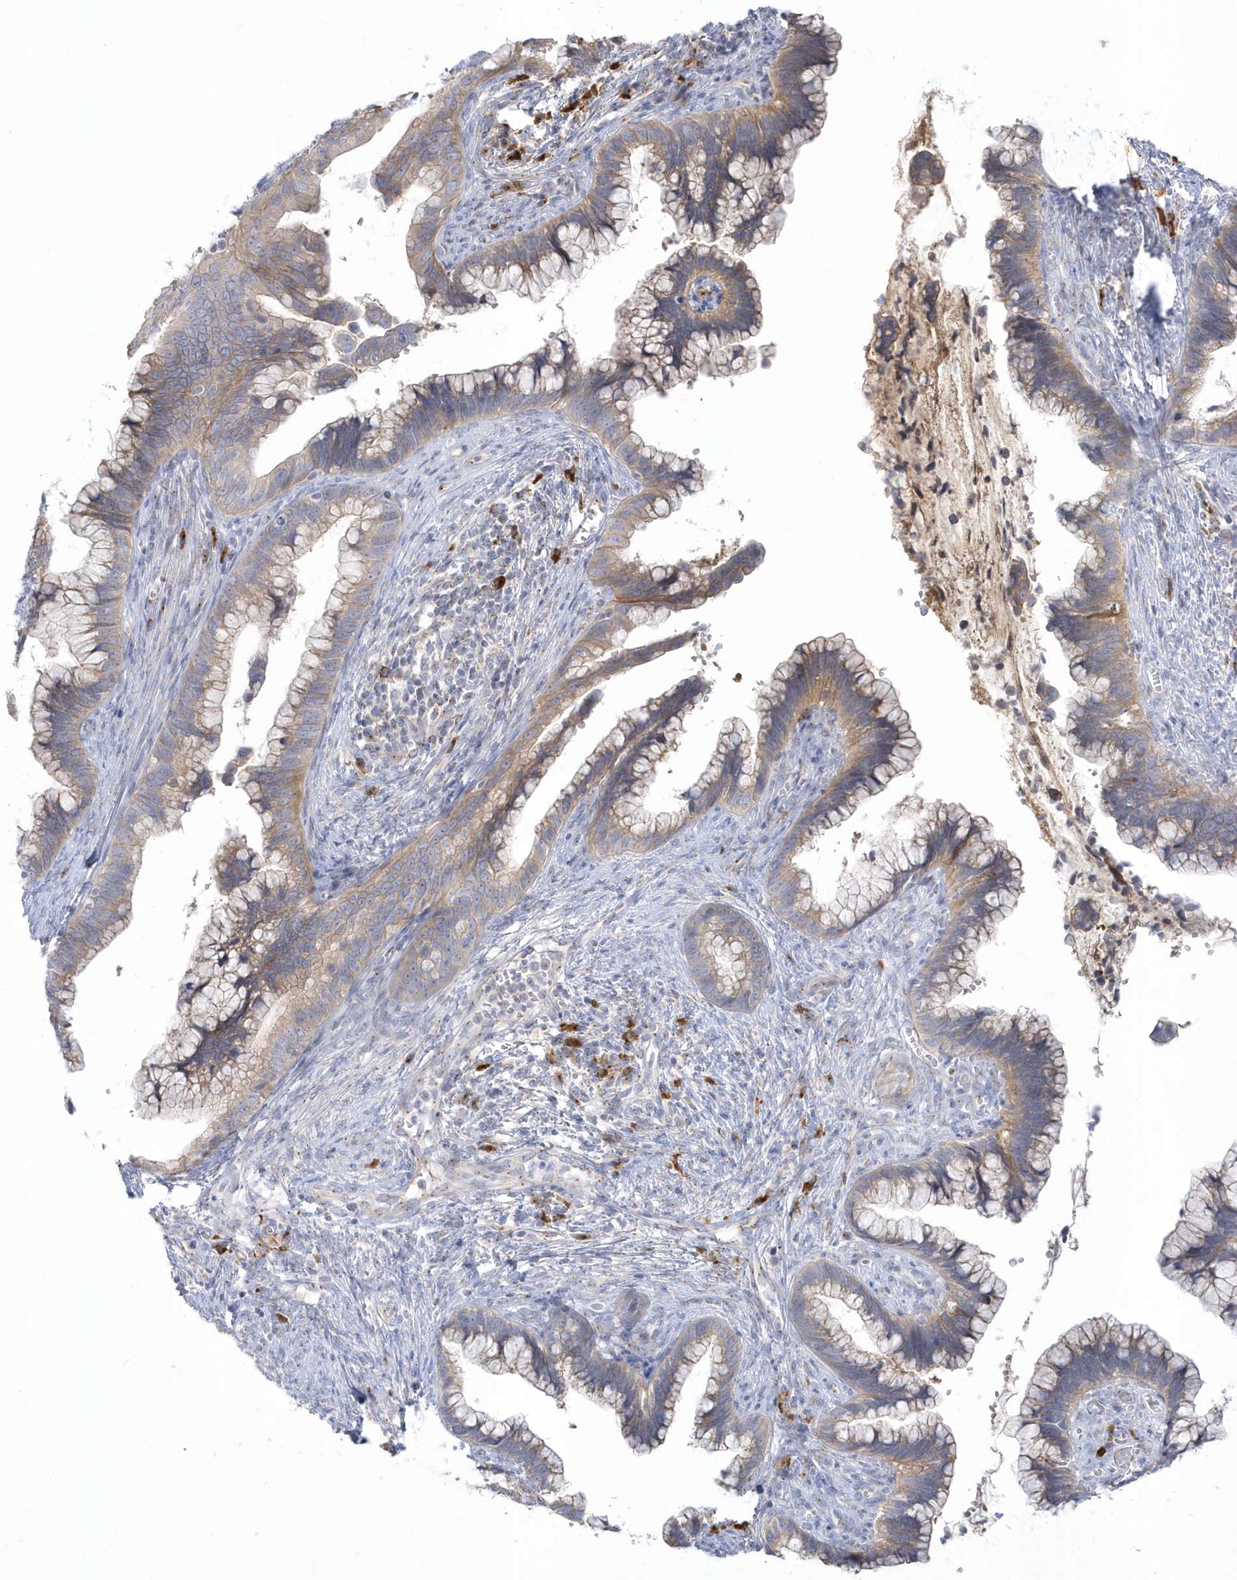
{"staining": {"intensity": "moderate", "quantity": ">75%", "location": "cytoplasmic/membranous"}, "tissue": "cervical cancer", "cell_type": "Tumor cells", "image_type": "cancer", "snomed": [{"axis": "morphology", "description": "Adenocarcinoma, NOS"}, {"axis": "topography", "description": "Cervix"}], "caption": "Cervical cancer was stained to show a protein in brown. There is medium levels of moderate cytoplasmic/membranous expression in approximately >75% of tumor cells.", "gene": "SEMA3D", "patient": {"sex": "female", "age": 44}}